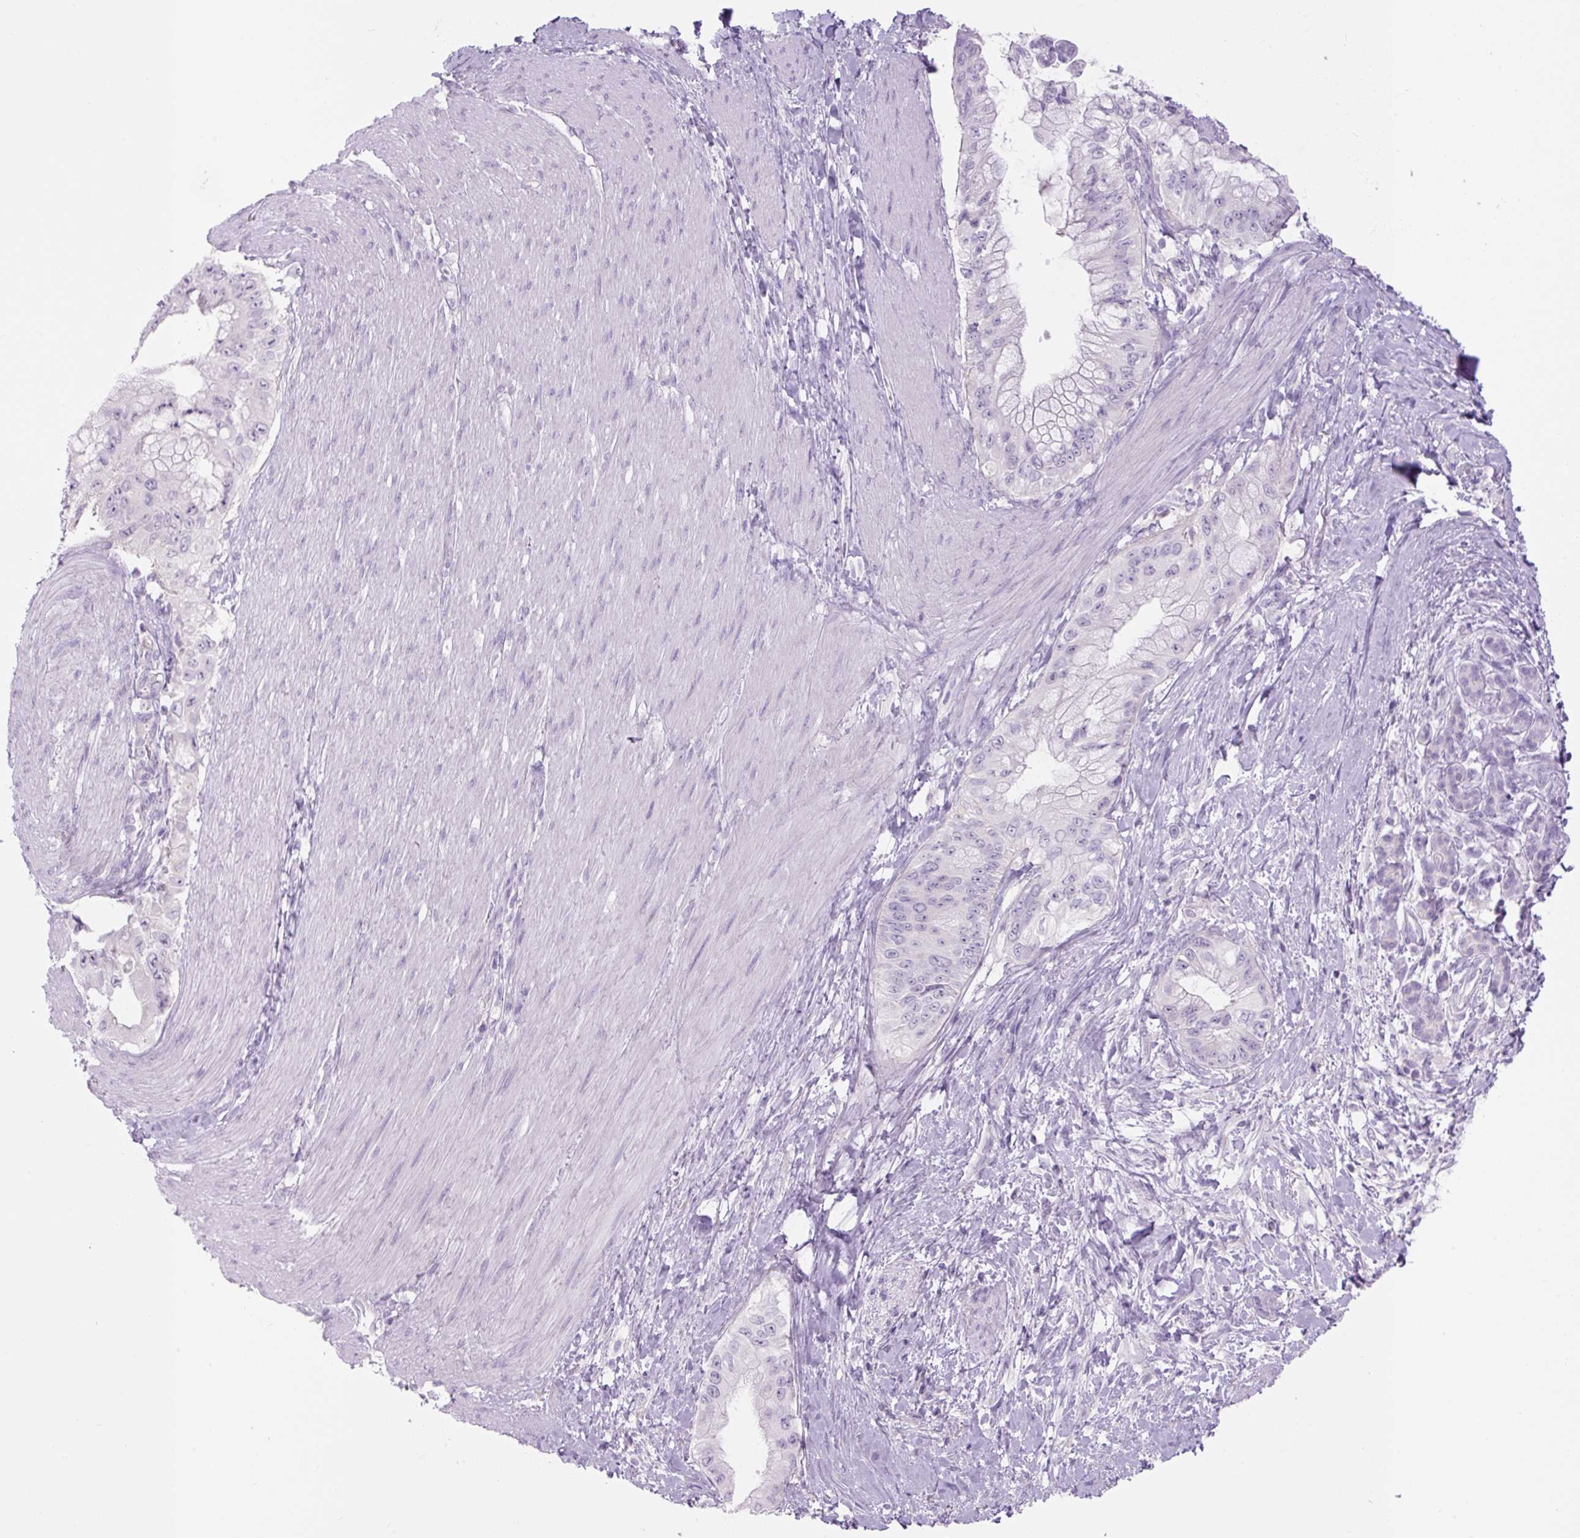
{"staining": {"intensity": "moderate", "quantity": "<25%", "location": "cytoplasmic/membranous"}, "tissue": "pancreatic cancer", "cell_type": "Tumor cells", "image_type": "cancer", "snomed": [{"axis": "morphology", "description": "Adenocarcinoma, NOS"}, {"axis": "topography", "description": "Pancreas"}], "caption": "DAB immunohistochemical staining of pancreatic cancer reveals moderate cytoplasmic/membranous protein expression in approximately <25% of tumor cells.", "gene": "COL9A2", "patient": {"sex": "male", "age": 48}}